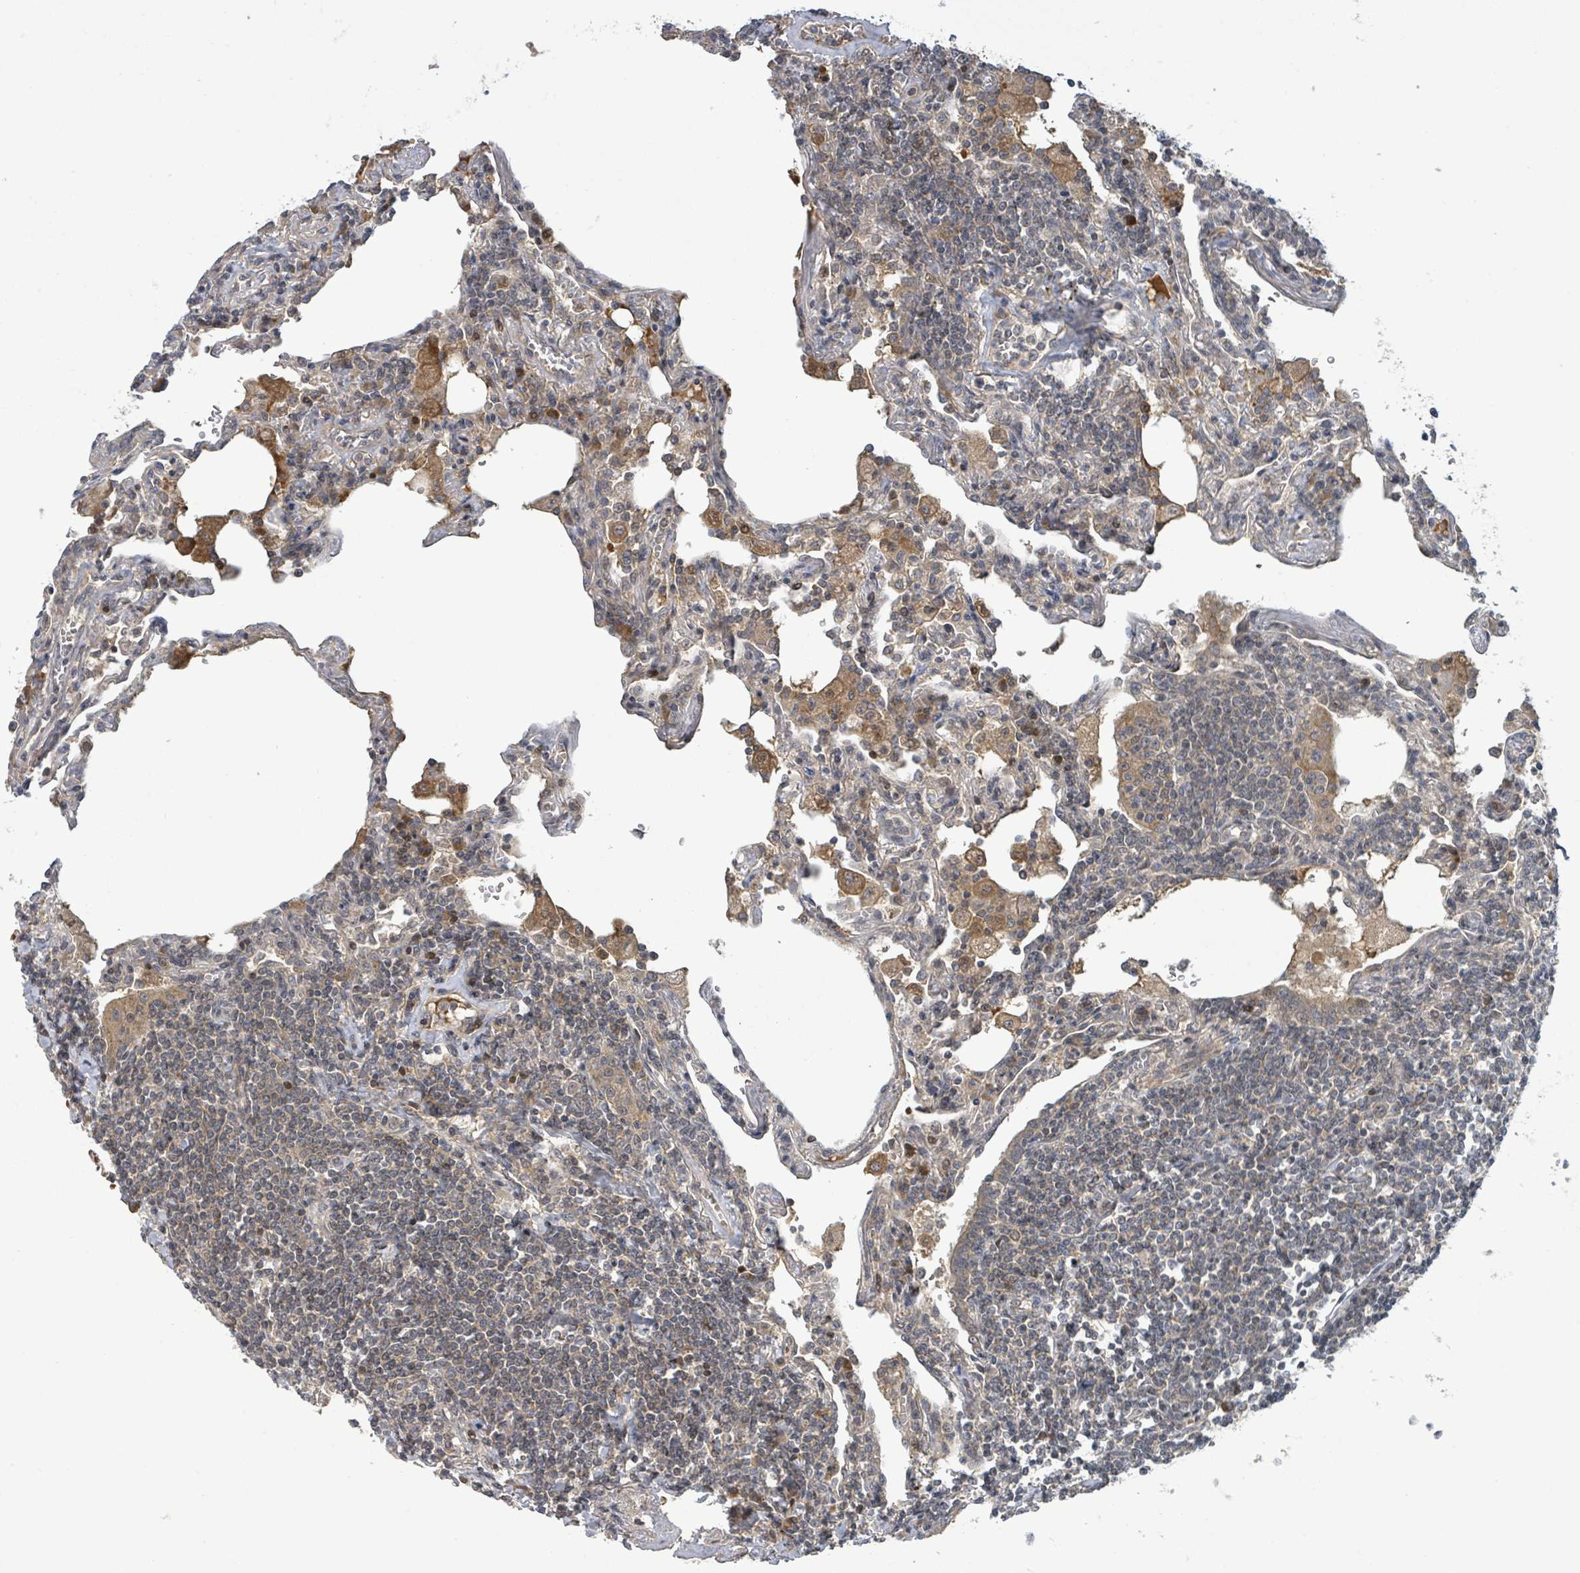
{"staining": {"intensity": "weak", "quantity": "<25%", "location": "cytoplasmic/membranous"}, "tissue": "lymphoma", "cell_type": "Tumor cells", "image_type": "cancer", "snomed": [{"axis": "morphology", "description": "Malignant lymphoma, non-Hodgkin's type, Low grade"}, {"axis": "topography", "description": "Lung"}], "caption": "Tumor cells show no significant protein expression in lymphoma.", "gene": "ITGA11", "patient": {"sex": "female", "age": 71}}